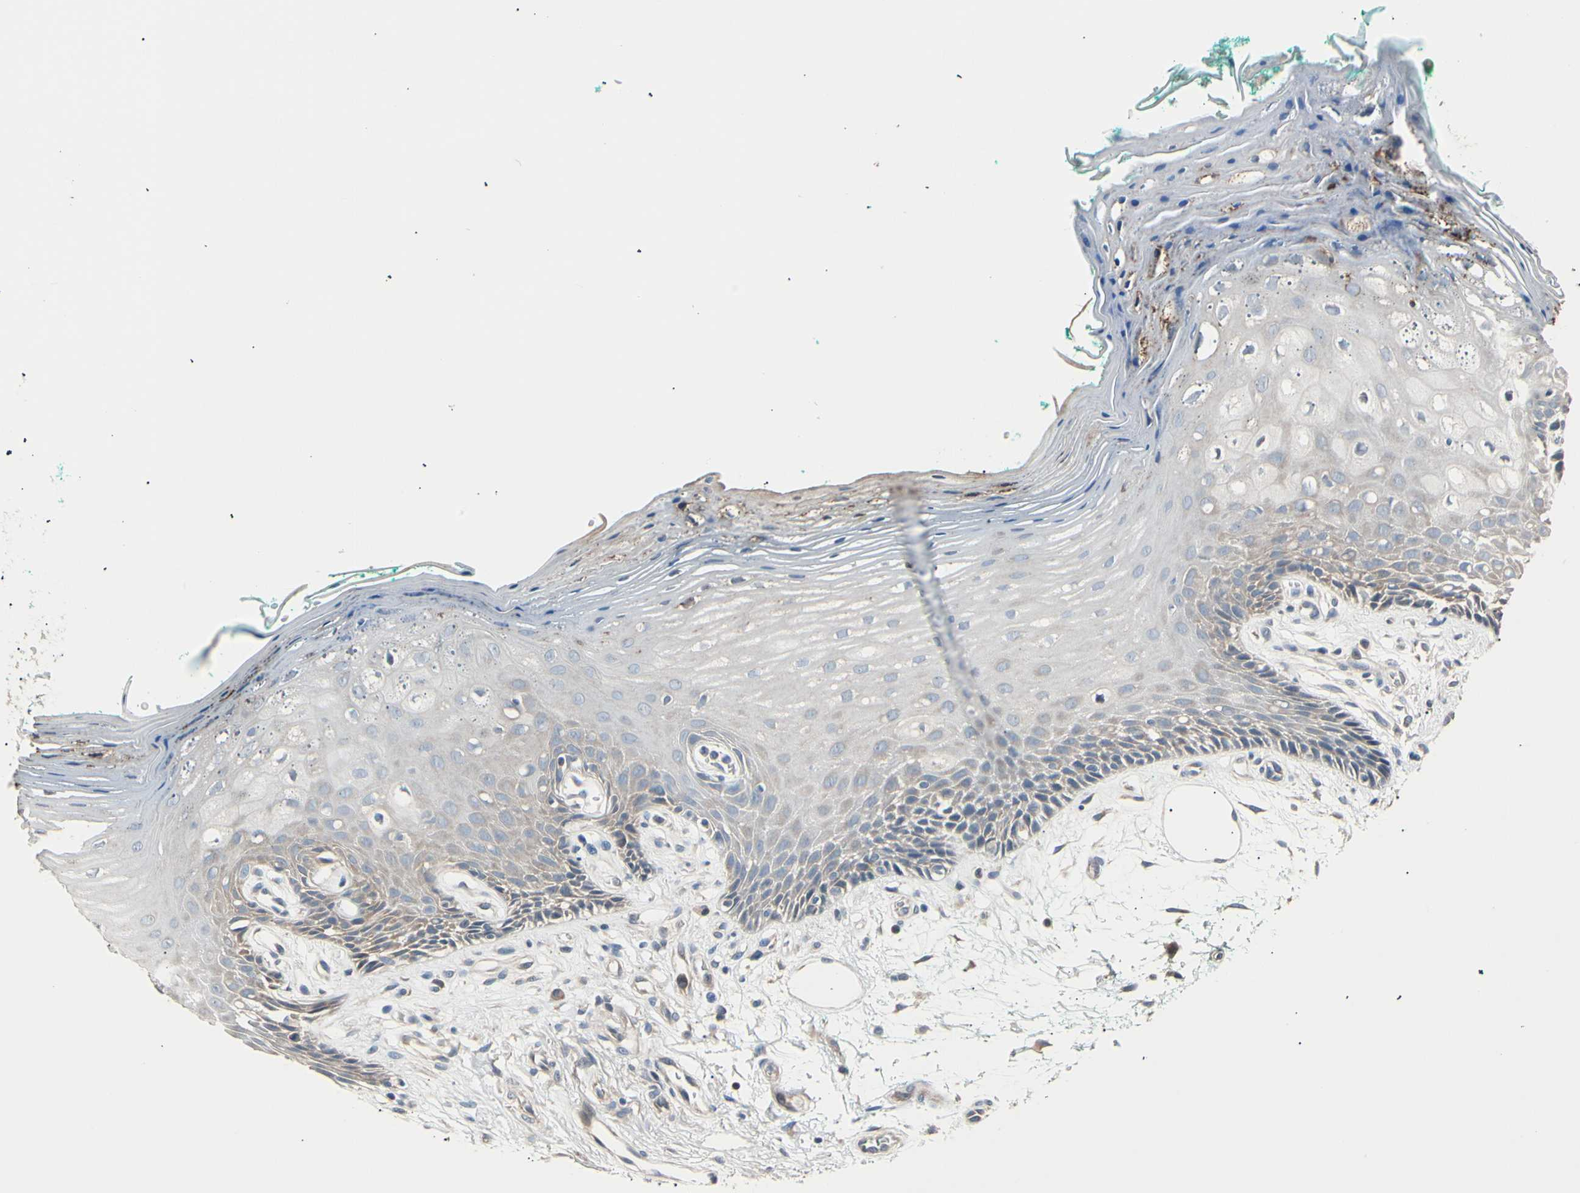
{"staining": {"intensity": "weak", "quantity": "<25%", "location": "cytoplasmic/membranous"}, "tissue": "oral mucosa", "cell_type": "Squamous epithelial cells", "image_type": "normal", "snomed": [{"axis": "morphology", "description": "Normal tissue, NOS"}, {"axis": "topography", "description": "Skeletal muscle"}, {"axis": "topography", "description": "Oral tissue"}, {"axis": "topography", "description": "Peripheral nerve tissue"}], "caption": "Immunohistochemistry (IHC) histopathology image of normal human oral mucosa stained for a protein (brown), which demonstrates no expression in squamous epithelial cells.", "gene": "LDLR", "patient": {"sex": "female", "age": 84}}